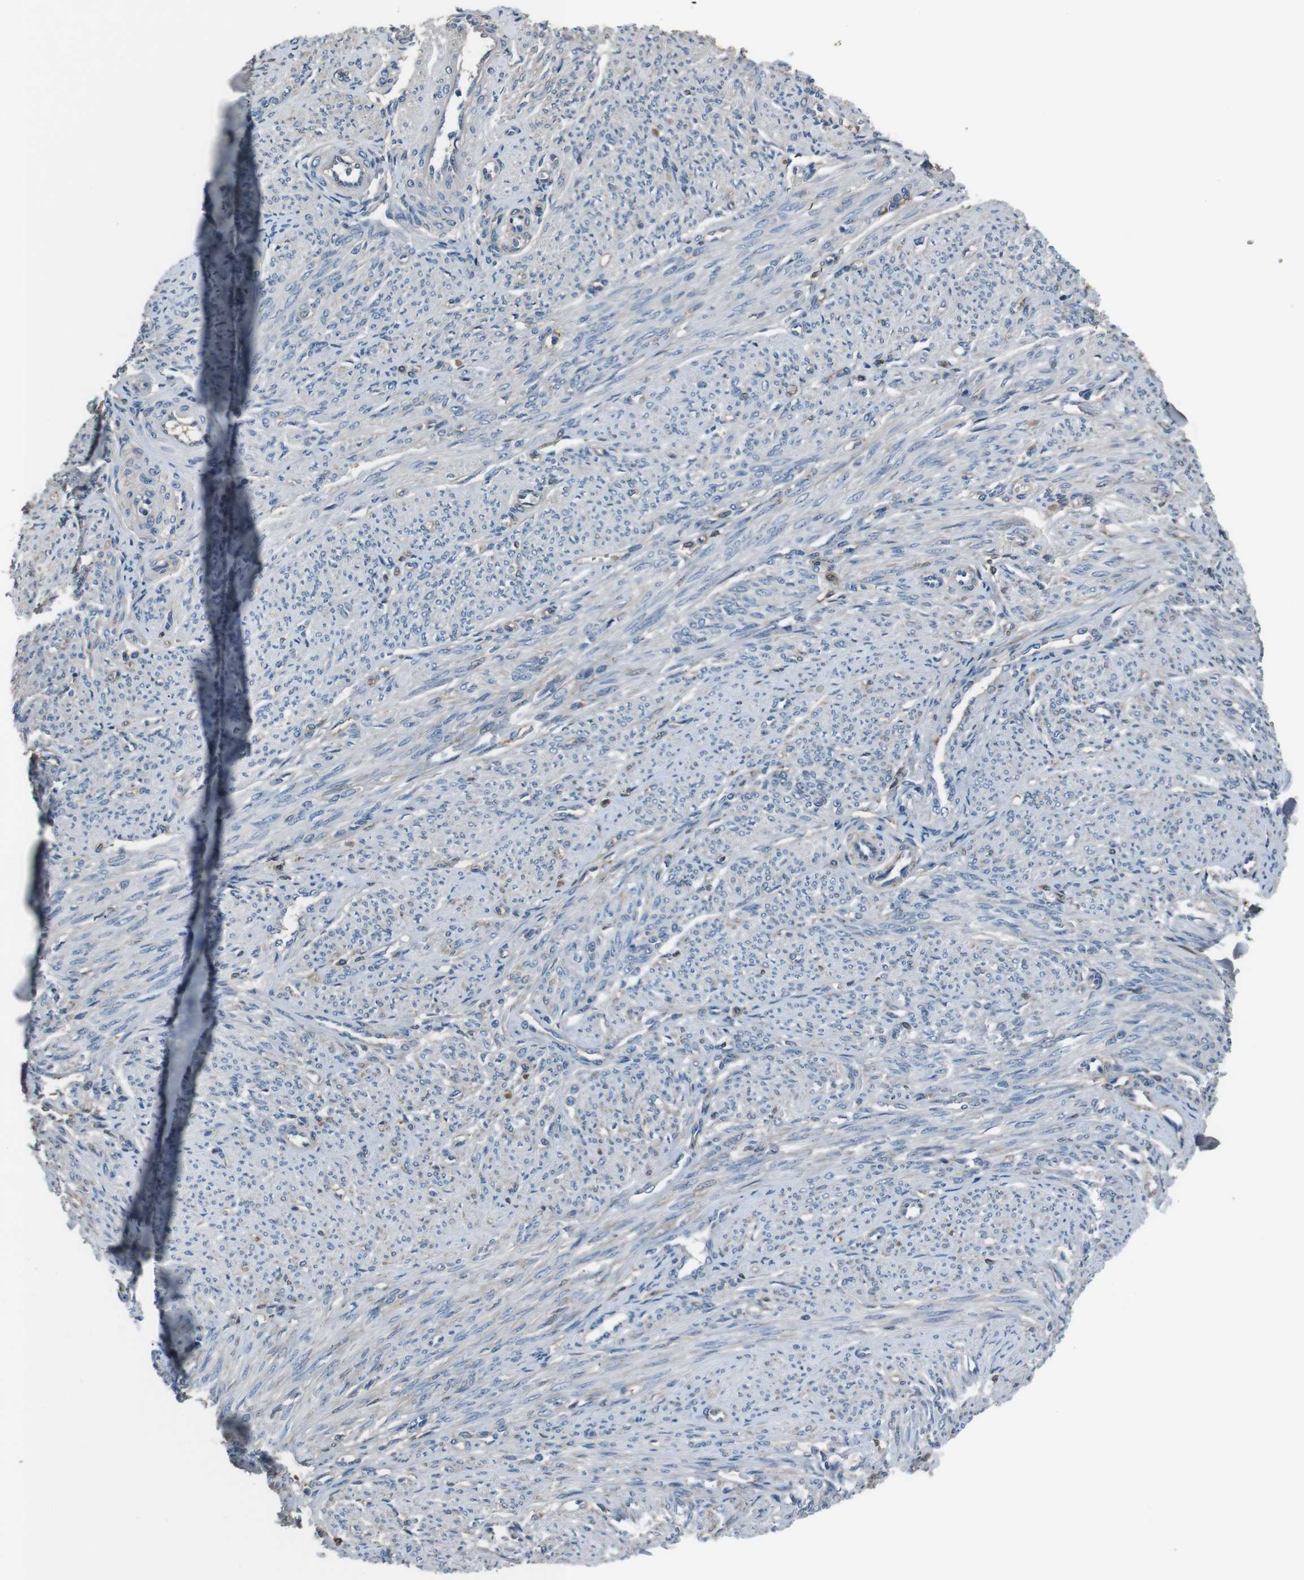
{"staining": {"intensity": "negative", "quantity": "none", "location": "none"}, "tissue": "smooth muscle", "cell_type": "Smooth muscle cells", "image_type": "normal", "snomed": [{"axis": "morphology", "description": "Normal tissue, NOS"}, {"axis": "topography", "description": "Smooth muscle"}], "caption": "Histopathology image shows no protein positivity in smooth muscle cells of unremarkable smooth muscle.", "gene": "LEP", "patient": {"sex": "female", "age": 65}}